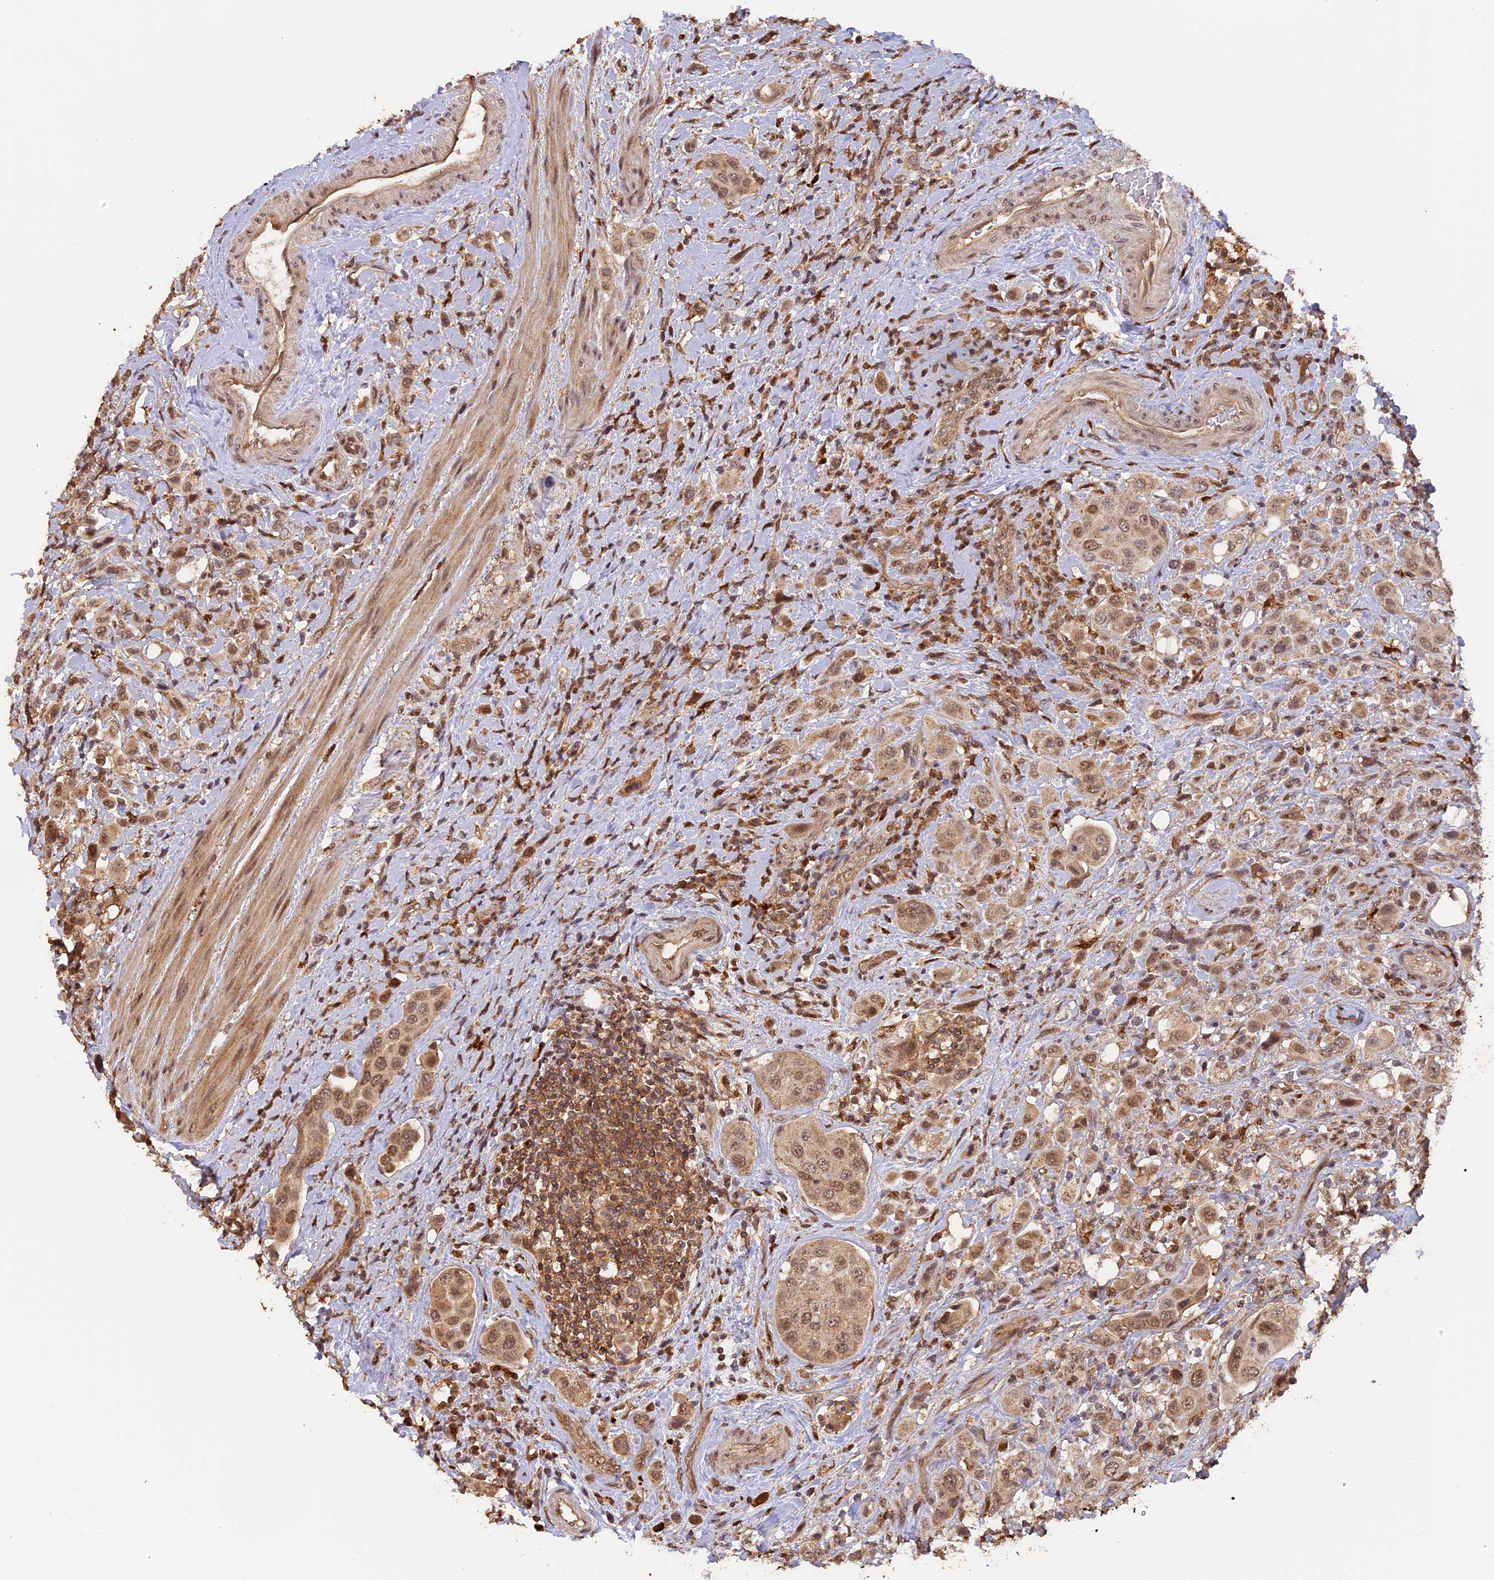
{"staining": {"intensity": "moderate", "quantity": ">75%", "location": "cytoplasmic/membranous,nuclear"}, "tissue": "urothelial cancer", "cell_type": "Tumor cells", "image_type": "cancer", "snomed": [{"axis": "morphology", "description": "Urothelial carcinoma, High grade"}, {"axis": "topography", "description": "Urinary bladder"}], "caption": "A high-resolution photomicrograph shows IHC staining of urothelial cancer, which displays moderate cytoplasmic/membranous and nuclear staining in about >75% of tumor cells.", "gene": "MYBL2", "patient": {"sex": "male", "age": 50}}